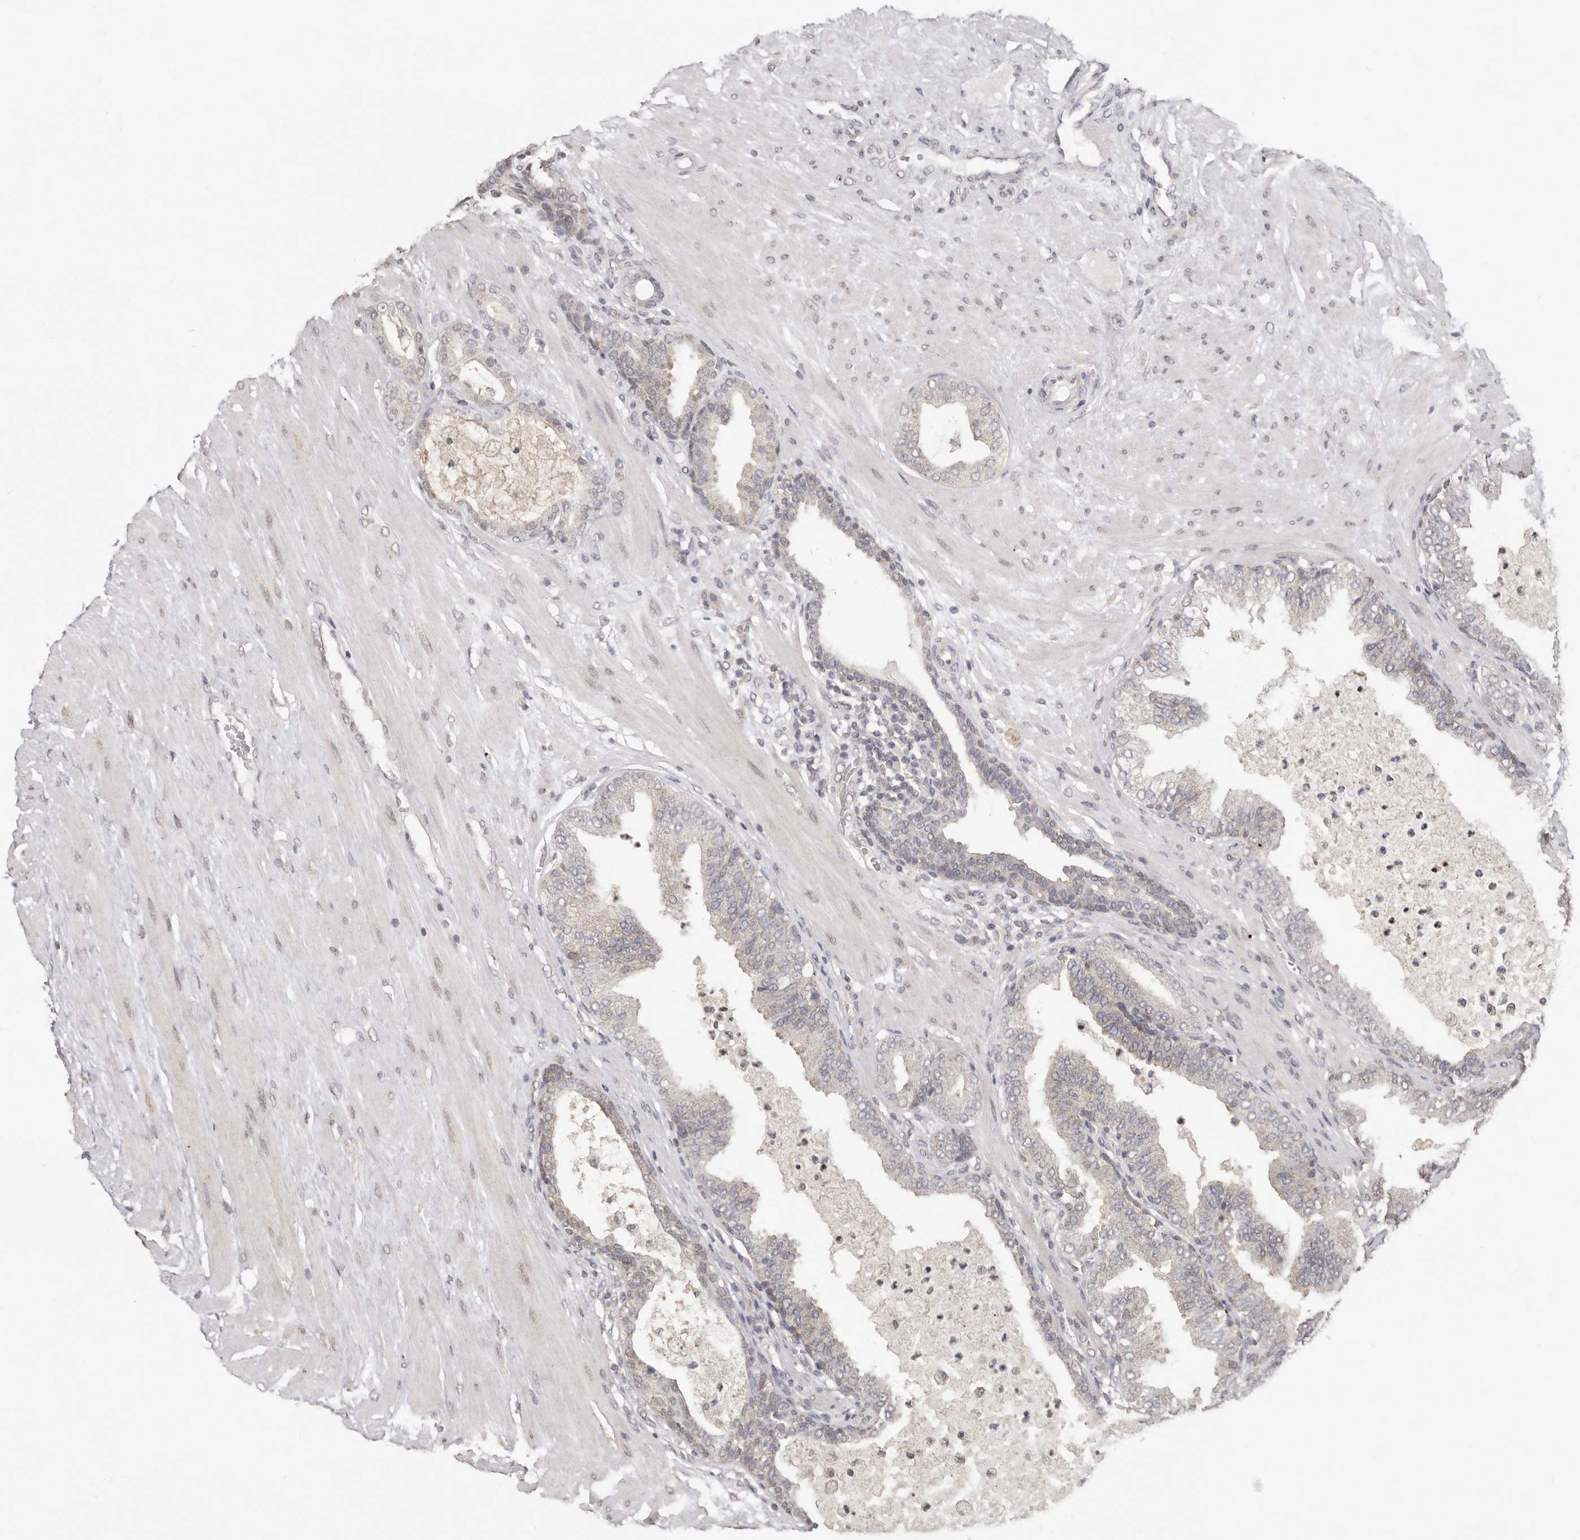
{"staining": {"intensity": "negative", "quantity": "none", "location": "none"}, "tissue": "prostate cancer", "cell_type": "Tumor cells", "image_type": "cancer", "snomed": [{"axis": "morphology", "description": "Adenocarcinoma, Low grade"}, {"axis": "topography", "description": "Prostate"}], "caption": "High power microscopy photomicrograph of an immunohistochemistry micrograph of prostate cancer (low-grade adenocarcinoma), revealing no significant positivity in tumor cells.", "gene": "LINGO2", "patient": {"sex": "male", "age": 63}}